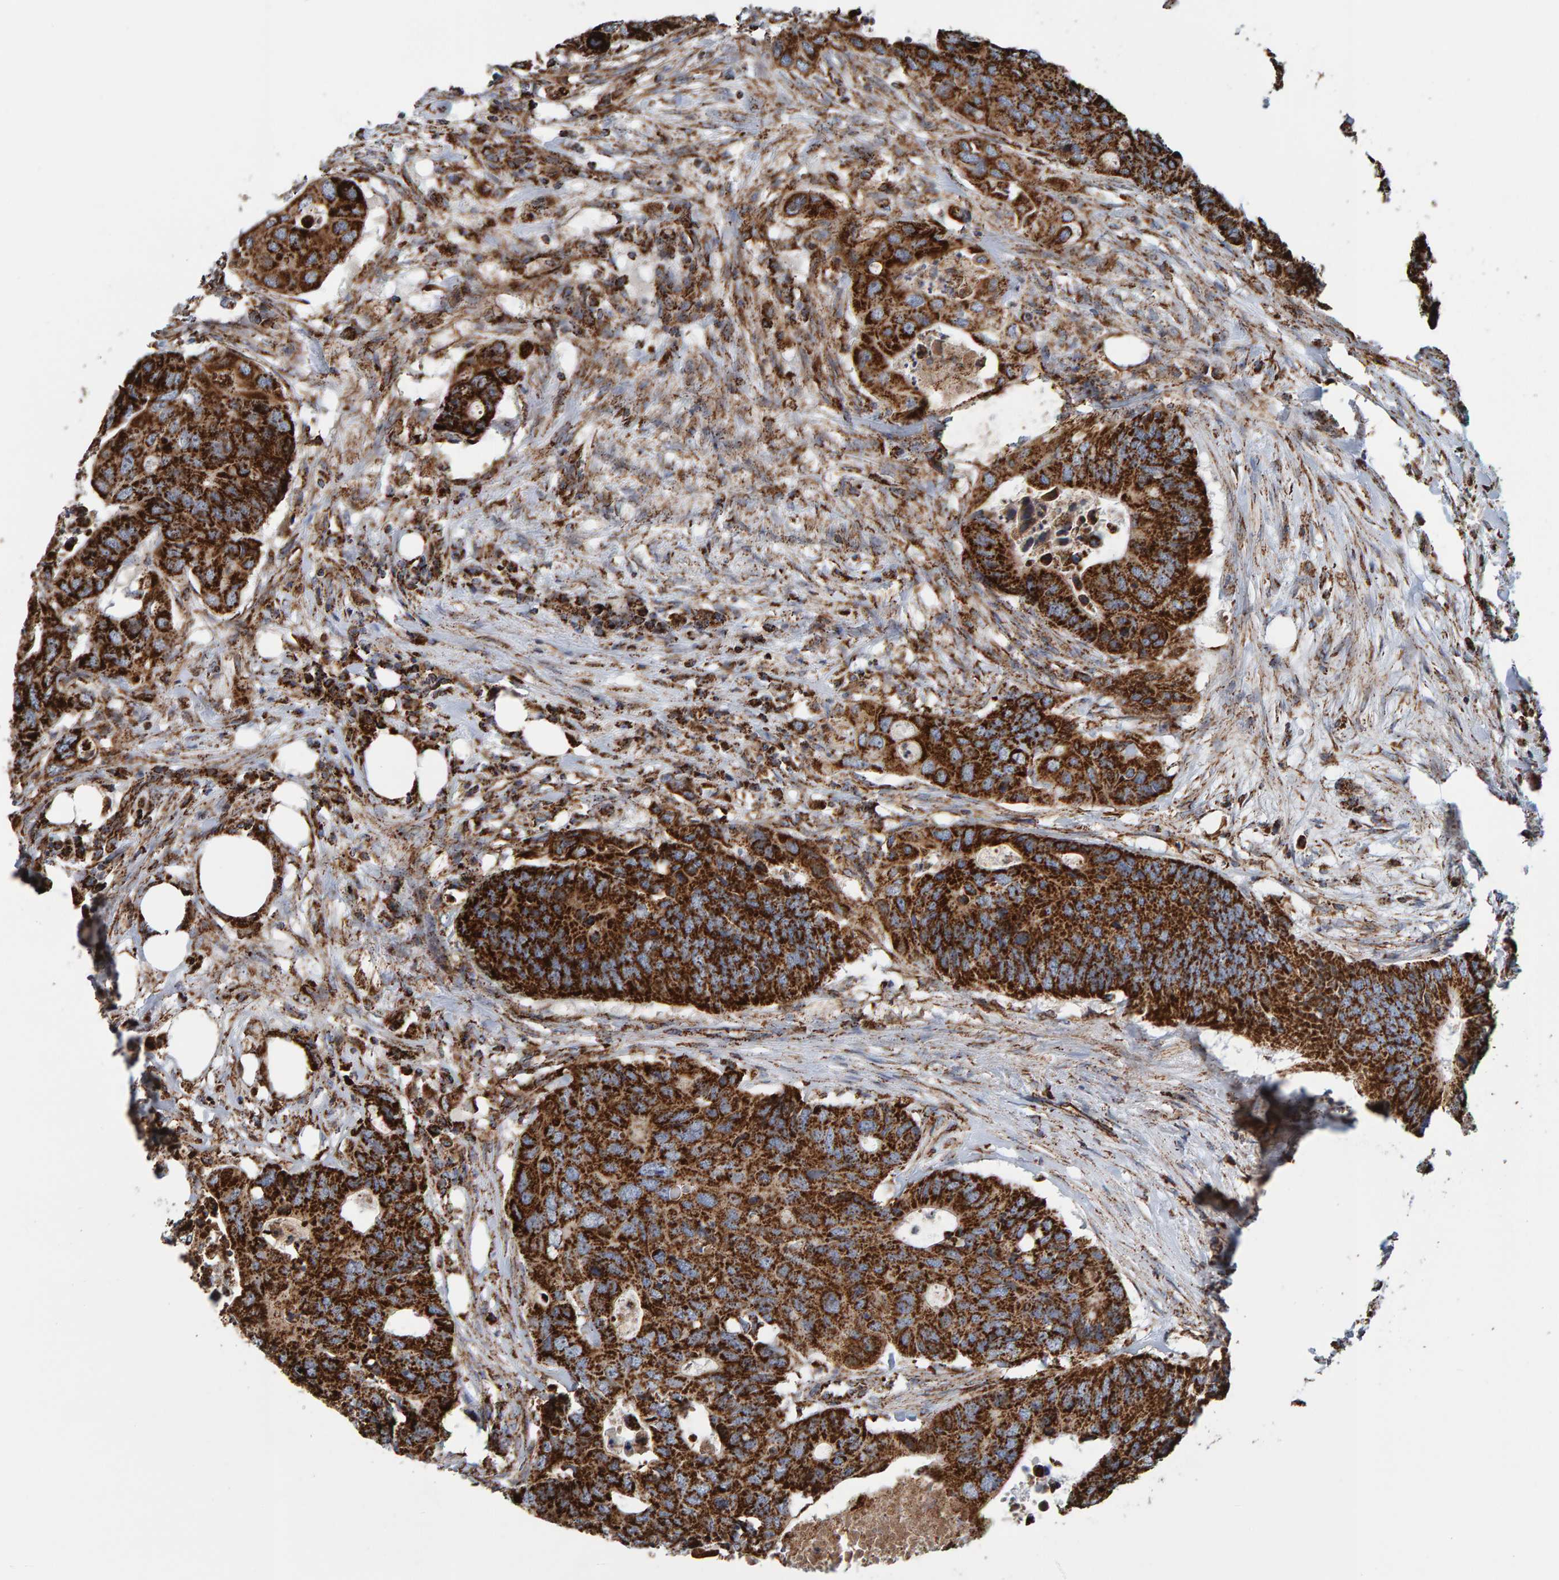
{"staining": {"intensity": "strong", "quantity": ">75%", "location": "cytoplasmic/membranous"}, "tissue": "colorectal cancer", "cell_type": "Tumor cells", "image_type": "cancer", "snomed": [{"axis": "morphology", "description": "Adenocarcinoma, NOS"}, {"axis": "topography", "description": "Colon"}], "caption": "This image demonstrates IHC staining of human colorectal cancer (adenocarcinoma), with high strong cytoplasmic/membranous staining in about >75% of tumor cells.", "gene": "MRPL45", "patient": {"sex": "male", "age": 71}}